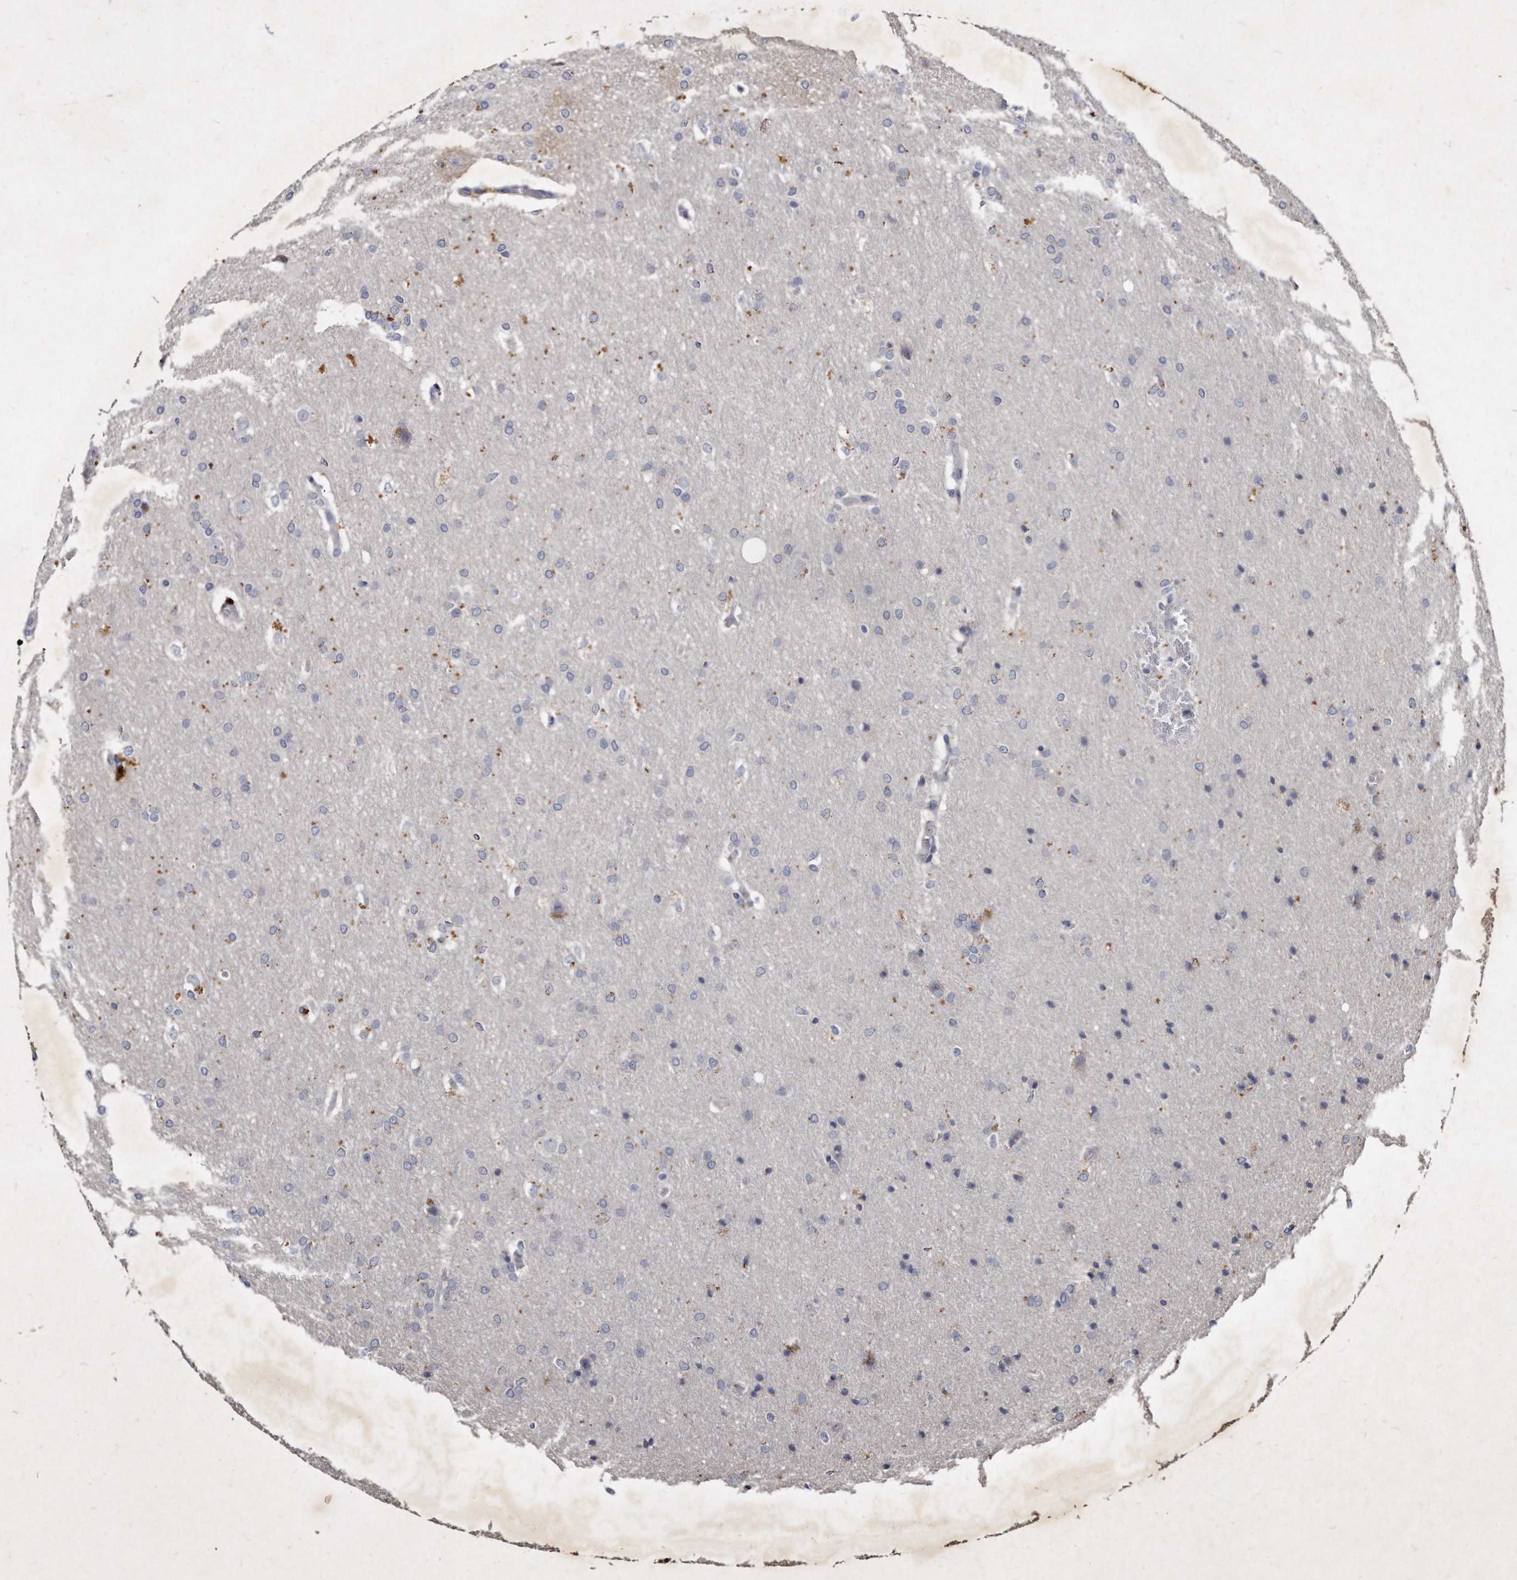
{"staining": {"intensity": "negative", "quantity": "none", "location": "none"}, "tissue": "glioma", "cell_type": "Tumor cells", "image_type": "cancer", "snomed": [{"axis": "morphology", "description": "Glioma, malignant, Low grade"}, {"axis": "topography", "description": "Brain"}], "caption": "Immunohistochemistry (IHC) micrograph of neoplastic tissue: human low-grade glioma (malignant) stained with DAB reveals no significant protein staining in tumor cells.", "gene": "KLHDC3", "patient": {"sex": "female", "age": 37}}